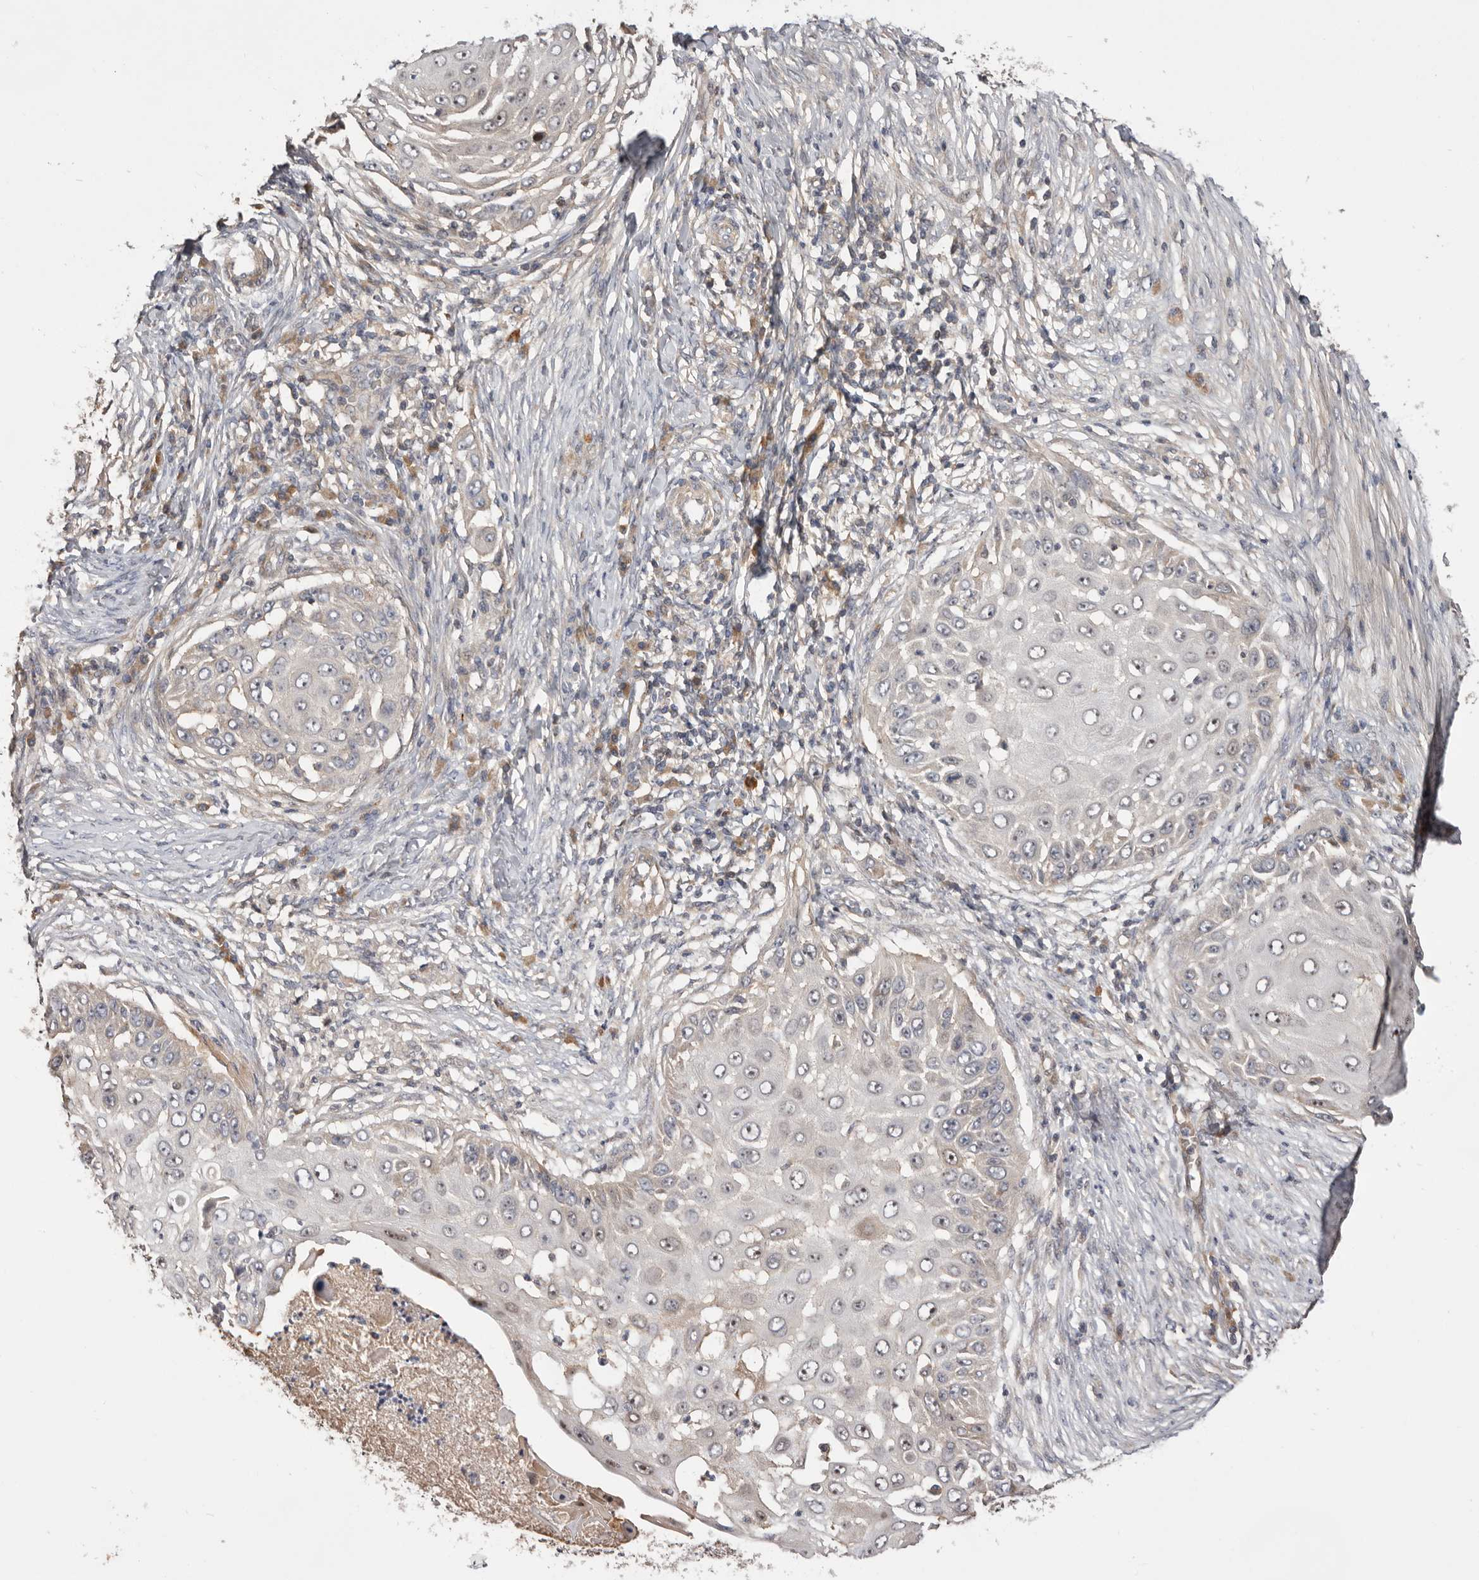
{"staining": {"intensity": "weak", "quantity": "25%-75%", "location": "cytoplasmic/membranous,nuclear"}, "tissue": "skin cancer", "cell_type": "Tumor cells", "image_type": "cancer", "snomed": [{"axis": "morphology", "description": "Squamous cell carcinoma, NOS"}, {"axis": "topography", "description": "Skin"}], "caption": "Immunohistochemical staining of human squamous cell carcinoma (skin) displays low levels of weak cytoplasmic/membranous and nuclear staining in about 25%-75% of tumor cells.", "gene": "DOP1A", "patient": {"sex": "female", "age": 44}}